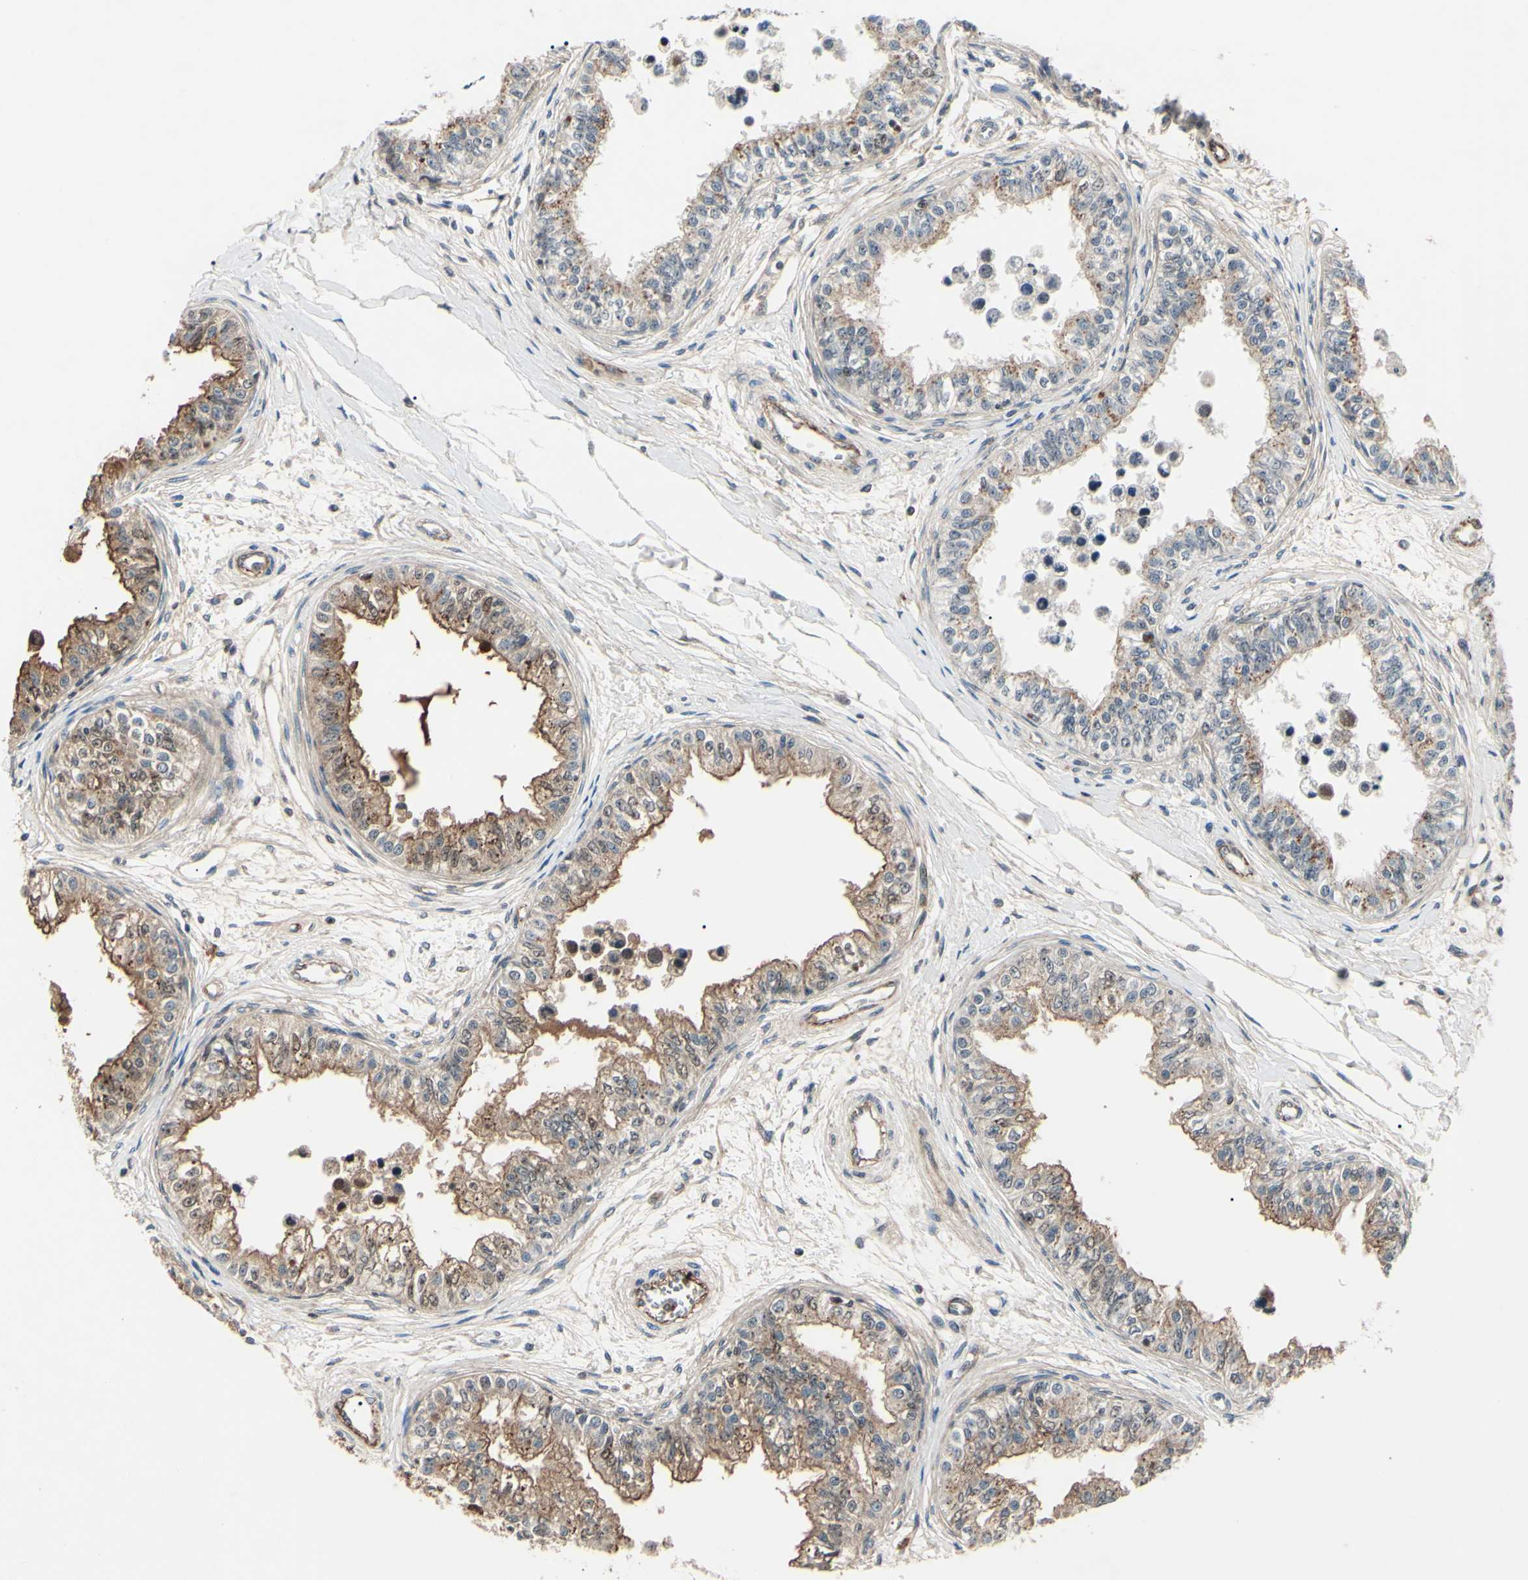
{"staining": {"intensity": "moderate", "quantity": ">75%", "location": "cytoplasmic/membranous"}, "tissue": "epididymis", "cell_type": "Glandular cells", "image_type": "normal", "snomed": [{"axis": "morphology", "description": "Normal tissue, NOS"}, {"axis": "morphology", "description": "Adenocarcinoma, metastatic, NOS"}, {"axis": "topography", "description": "Testis"}, {"axis": "topography", "description": "Epididymis"}], "caption": "This micrograph exhibits immunohistochemistry (IHC) staining of benign epididymis, with medium moderate cytoplasmic/membranous positivity in about >75% of glandular cells.", "gene": "AEBP1", "patient": {"sex": "male", "age": 26}}